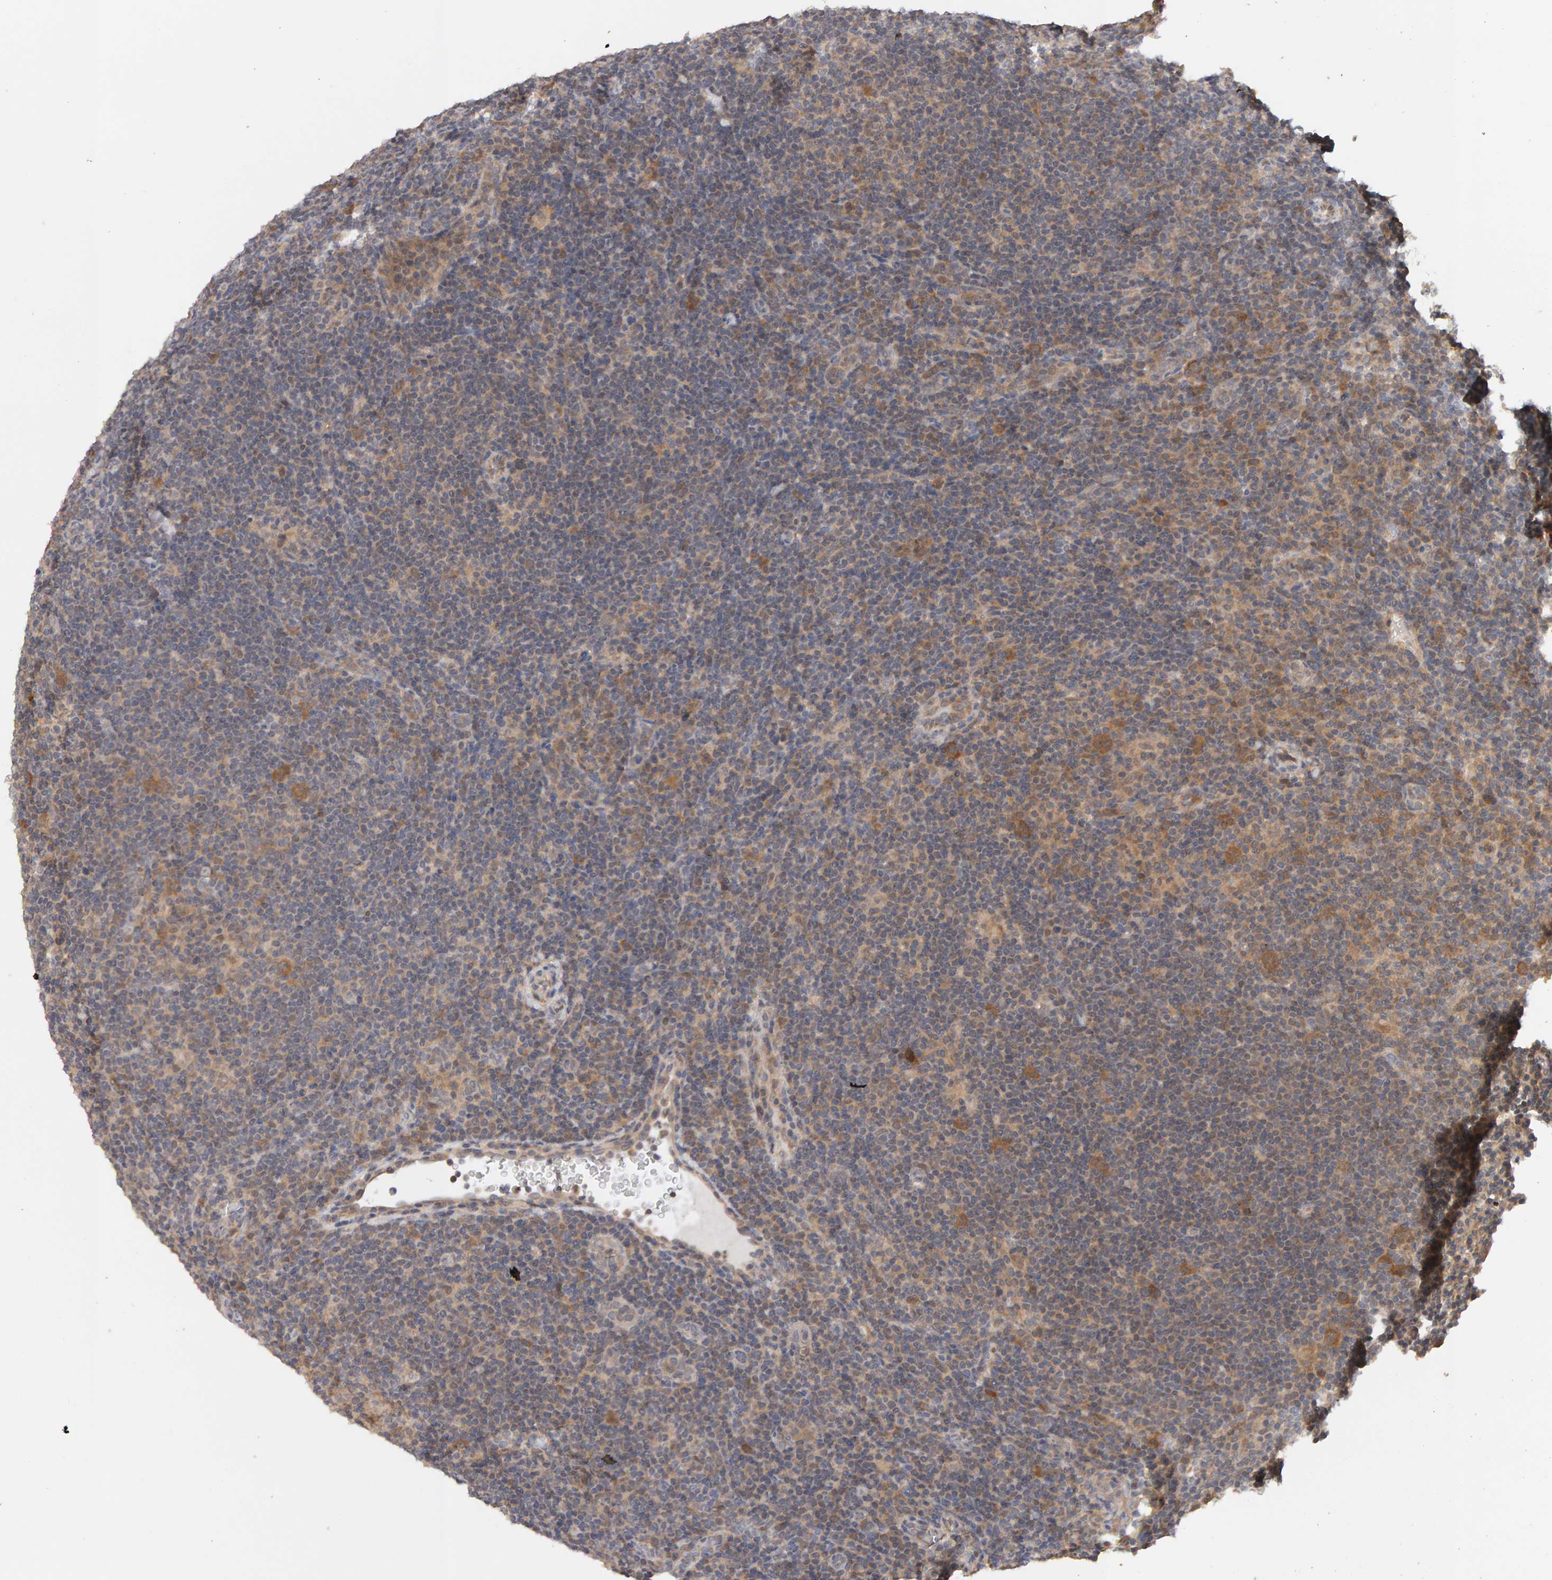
{"staining": {"intensity": "moderate", "quantity": ">75%", "location": "cytoplasmic/membranous"}, "tissue": "lymphoma", "cell_type": "Tumor cells", "image_type": "cancer", "snomed": [{"axis": "morphology", "description": "Hodgkin's disease, NOS"}, {"axis": "topography", "description": "Lymph node"}], "caption": "Brown immunohistochemical staining in human Hodgkin's disease reveals moderate cytoplasmic/membranous positivity in approximately >75% of tumor cells.", "gene": "DNAJC7", "patient": {"sex": "female", "age": 57}}